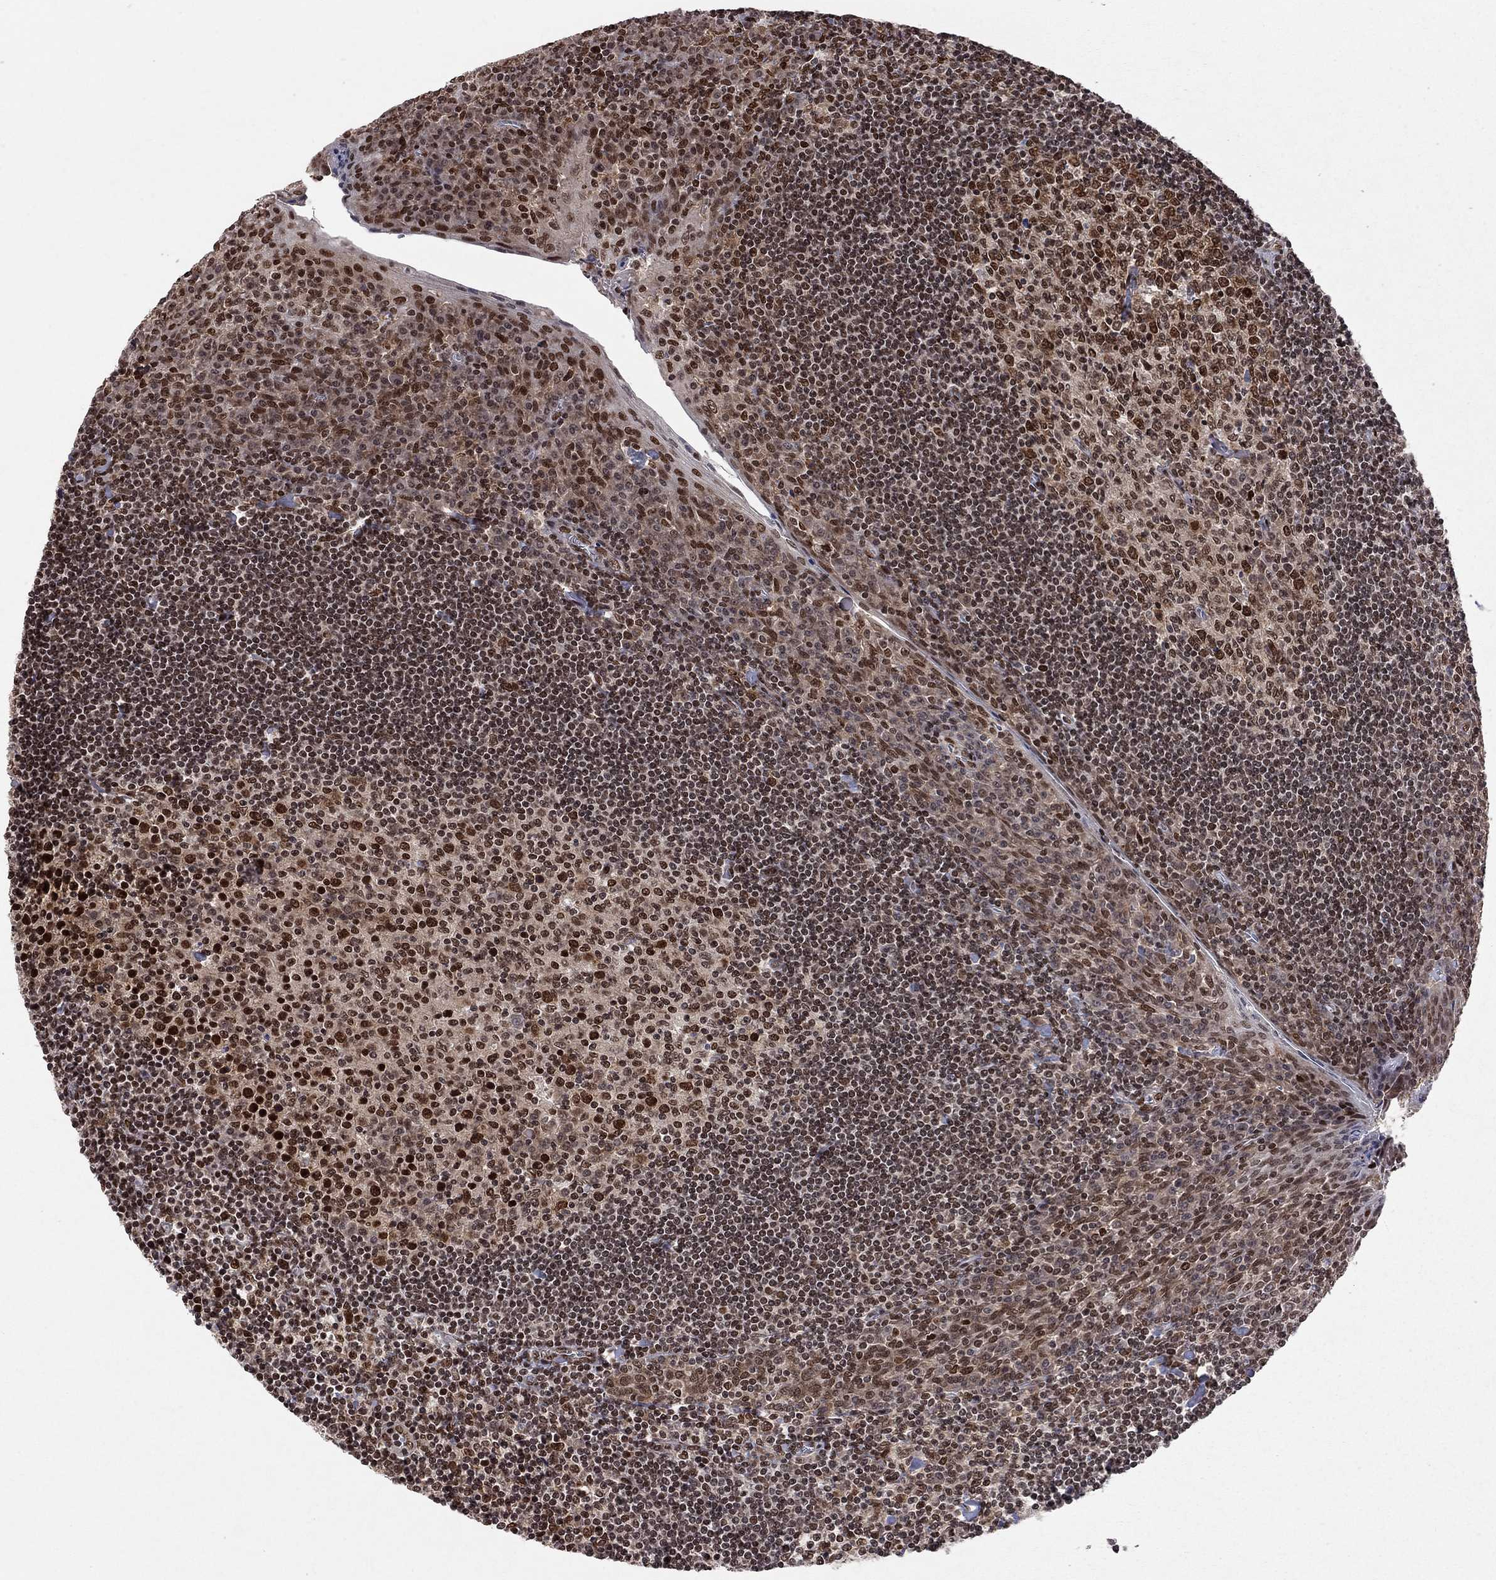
{"staining": {"intensity": "strong", "quantity": "25%-75%", "location": "nuclear"}, "tissue": "tonsil", "cell_type": "Germinal center cells", "image_type": "normal", "snomed": [{"axis": "morphology", "description": "Normal tissue, NOS"}, {"axis": "topography", "description": "Tonsil"}], "caption": "Normal tonsil shows strong nuclear expression in approximately 25%-75% of germinal center cells, visualized by immunohistochemistry. The protein is stained brown, and the nuclei are stained in blue (DAB IHC with brightfield microscopy, high magnification).", "gene": "SAP30L", "patient": {"sex": "female", "age": 12}}